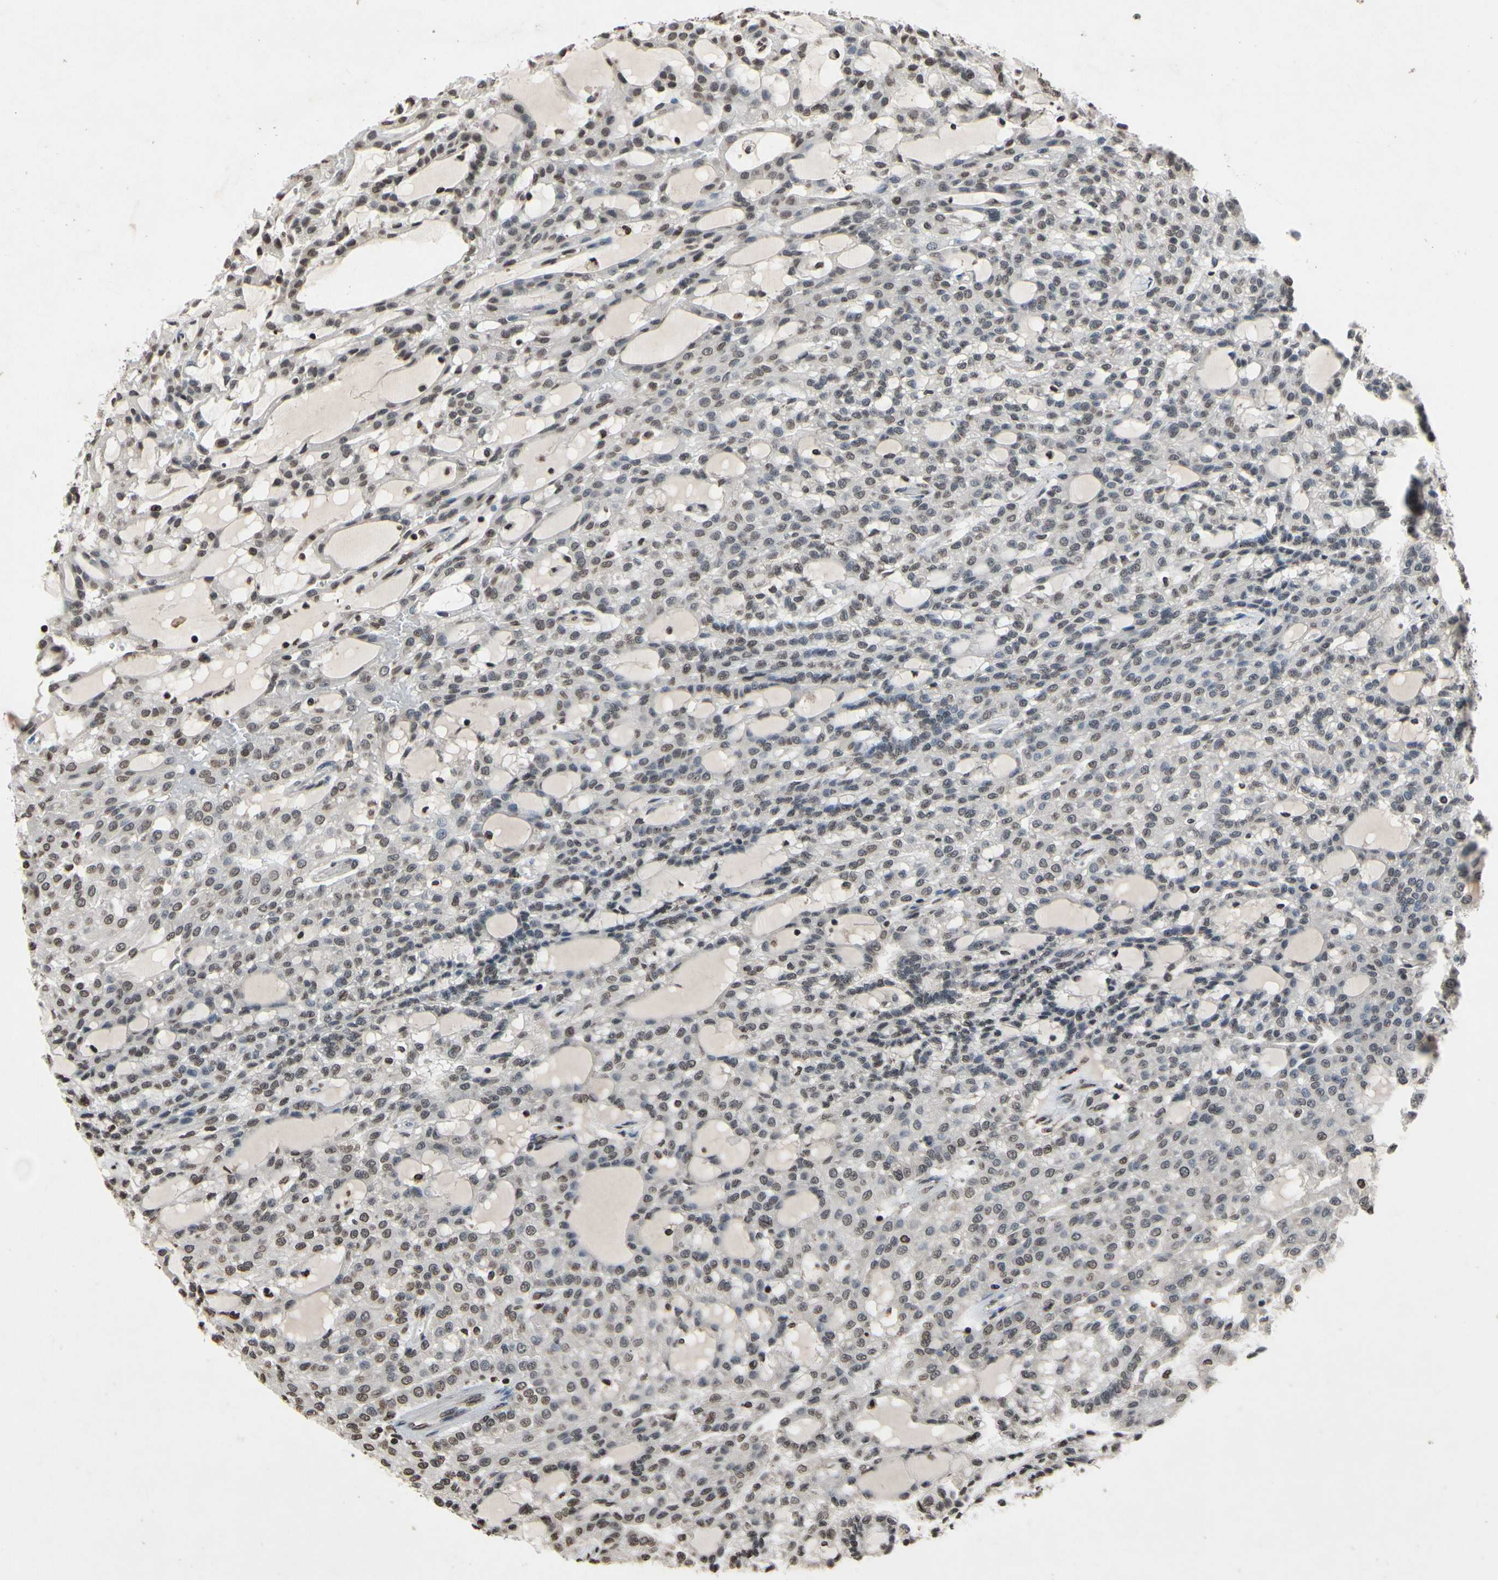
{"staining": {"intensity": "negative", "quantity": "none", "location": "none"}, "tissue": "renal cancer", "cell_type": "Tumor cells", "image_type": "cancer", "snomed": [{"axis": "morphology", "description": "Adenocarcinoma, NOS"}, {"axis": "topography", "description": "Kidney"}], "caption": "The immunohistochemistry micrograph has no significant expression in tumor cells of adenocarcinoma (renal) tissue.", "gene": "HIPK2", "patient": {"sex": "male", "age": 63}}